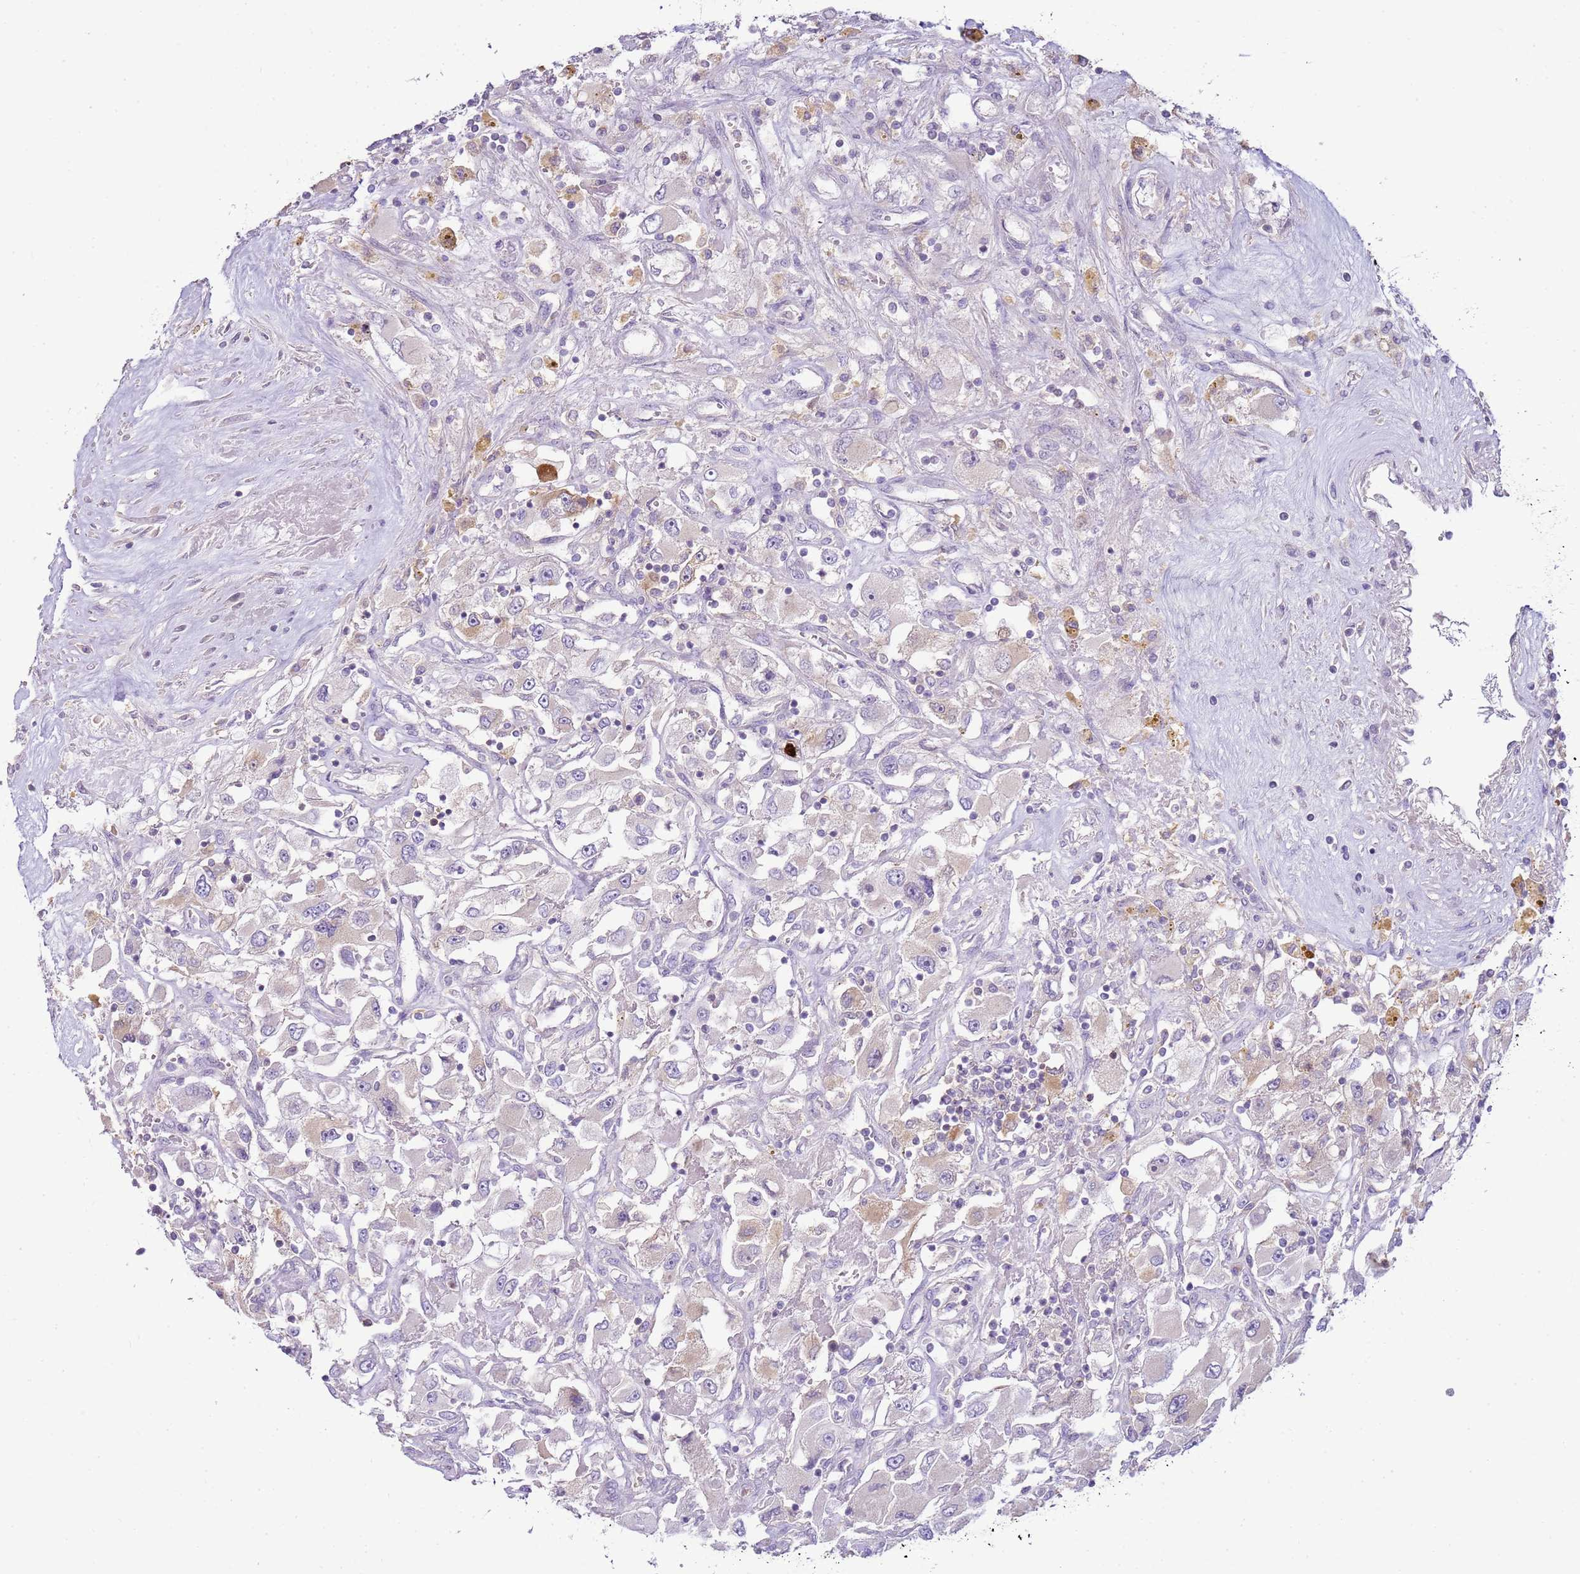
{"staining": {"intensity": "weak", "quantity": "<25%", "location": "cytoplasmic/membranous"}, "tissue": "renal cancer", "cell_type": "Tumor cells", "image_type": "cancer", "snomed": [{"axis": "morphology", "description": "Adenocarcinoma, NOS"}, {"axis": "topography", "description": "Kidney"}], "caption": "IHC histopathology image of human adenocarcinoma (renal) stained for a protein (brown), which shows no staining in tumor cells.", "gene": "IL2RG", "patient": {"sex": "female", "age": 52}}